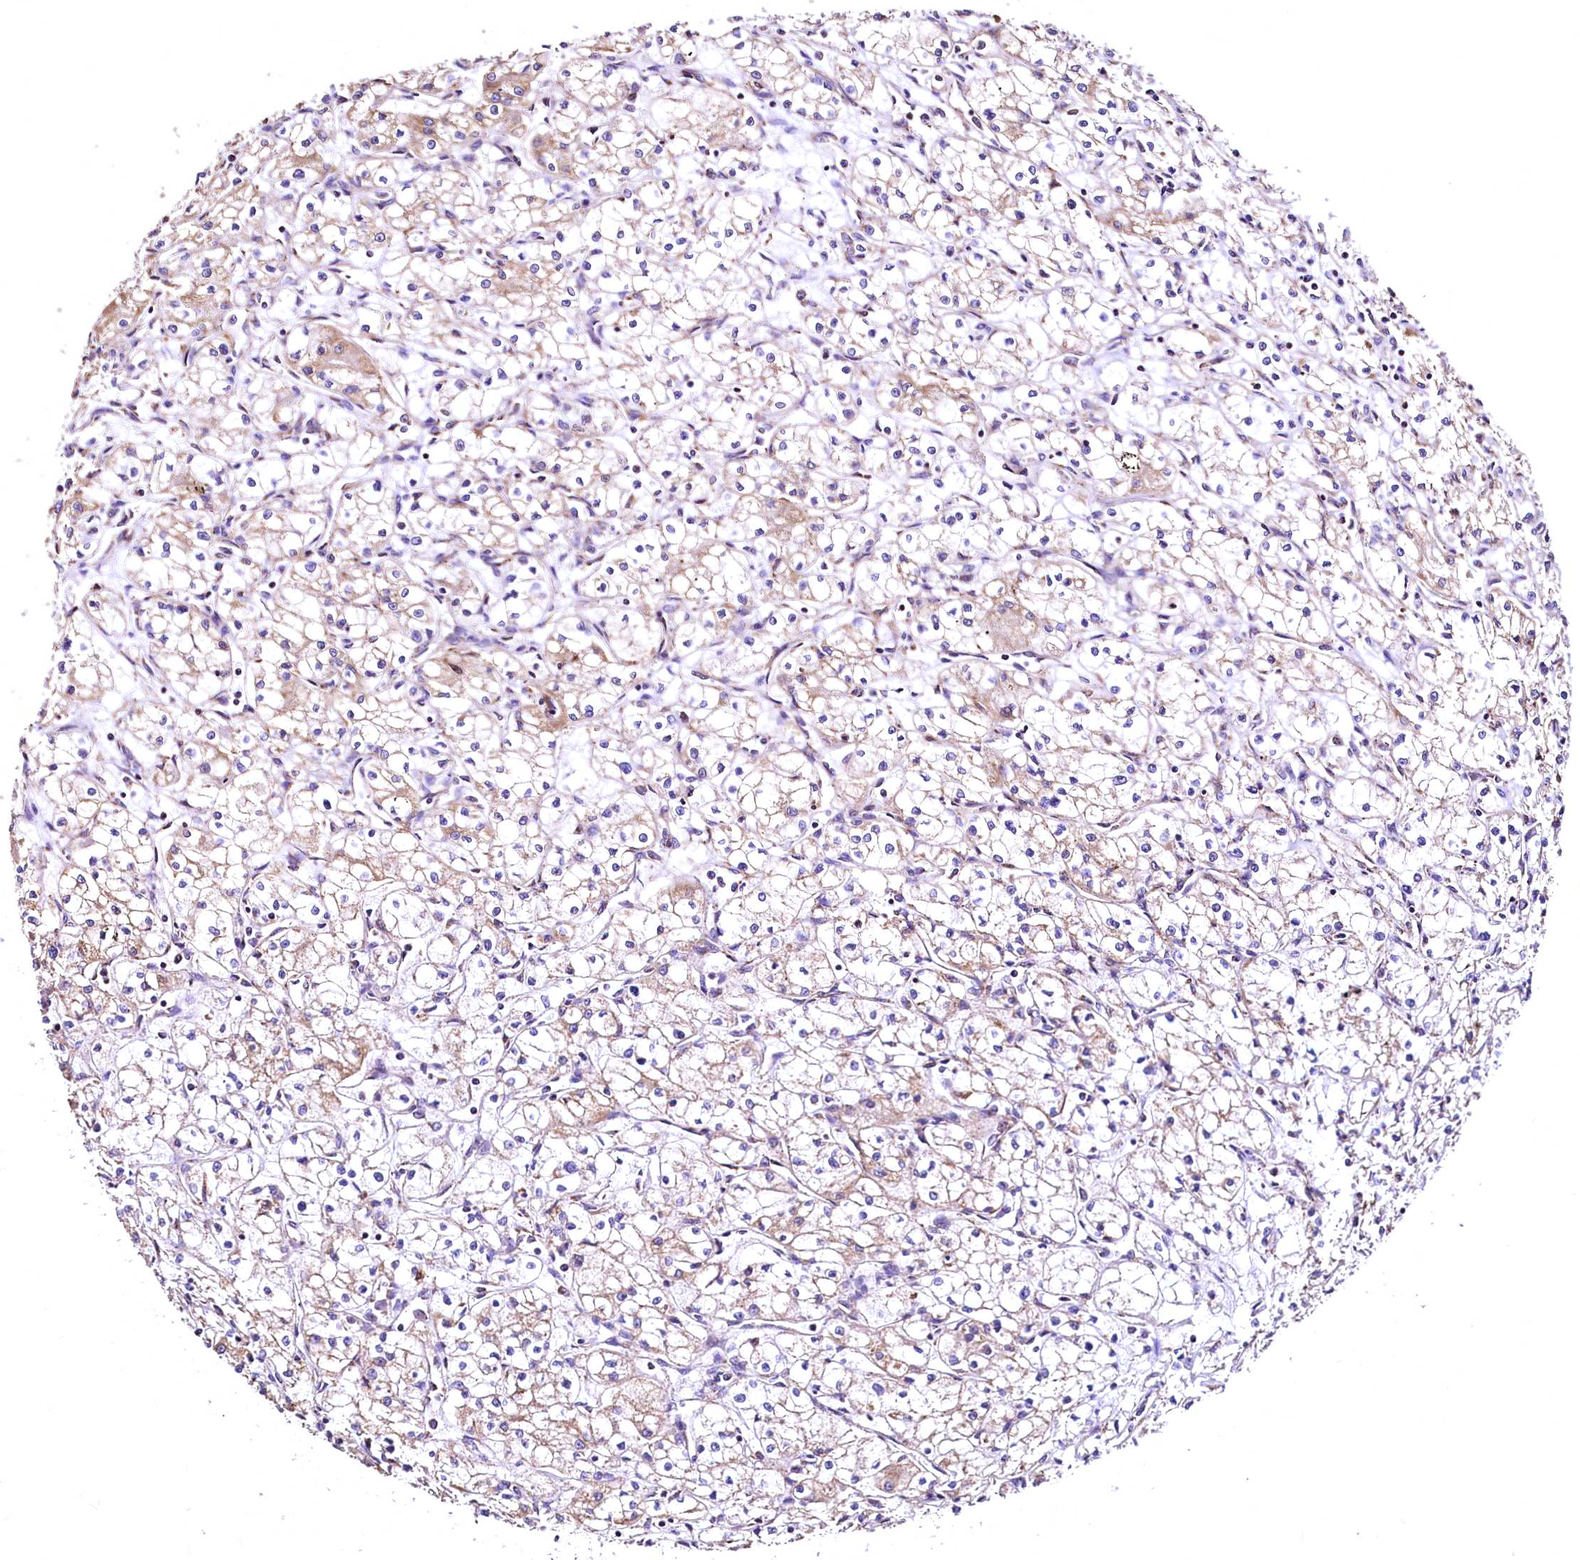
{"staining": {"intensity": "weak", "quantity": "25%-75%", "location": "cytoplasmic/membranous"}, "tissue": "renal cancer", "cell_type": "Tumor cells", "image_type": "cancer", "snomed": [{"axis": "morphology", "description": "Adenocarcinoma, NOS"}, {"axis": "topography", "description": "Kidney"}], "caption": "IHC image of human renal cancer (adenocarcinoma) stained for a protein (brown), which shows low levels of weak cytoplasmic/membranous staining in about 25%-75% of tumor cells.", "gene": "LRSAM1", "patient": {"sex": "male", "age": 59}}